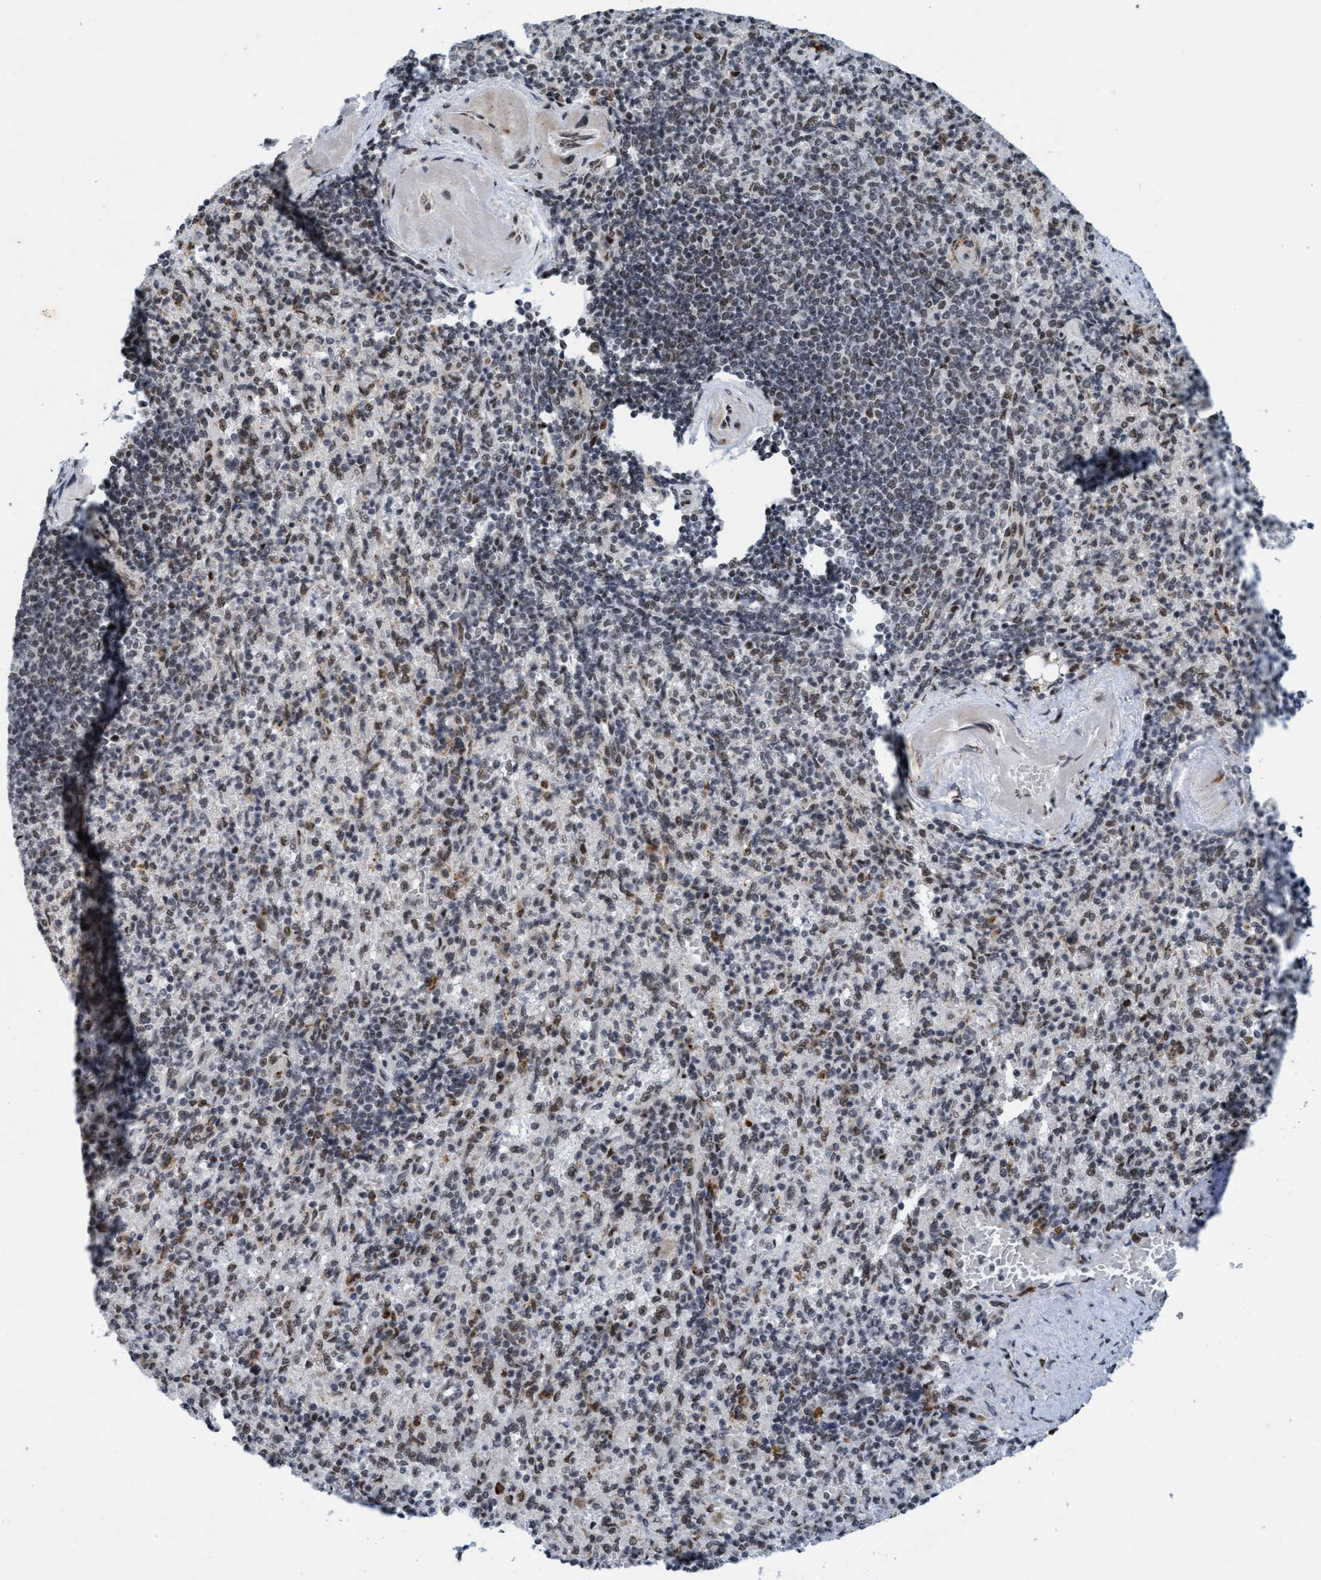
{"staining": {"intensity": "weak", "quantity": "25%-75%", "location": "nuclear"}, "tissue": "spleen", "cell_type": "Cells in red pulp", "image_type": "normal", "snomed": [{"axis": "morphology", "description": "Normal tissue, NOS"}, {"axis": "topography", "description": "Spleen"}], "caption": "Spleen stained with DAB immunohistochemistry (IHC) reveals low levels of weak nuclear positivity in approximately 25%-75% of cells in red pulp.", "gene": "GLT6D1", "patient": {"sex": "female", "age": 74}}